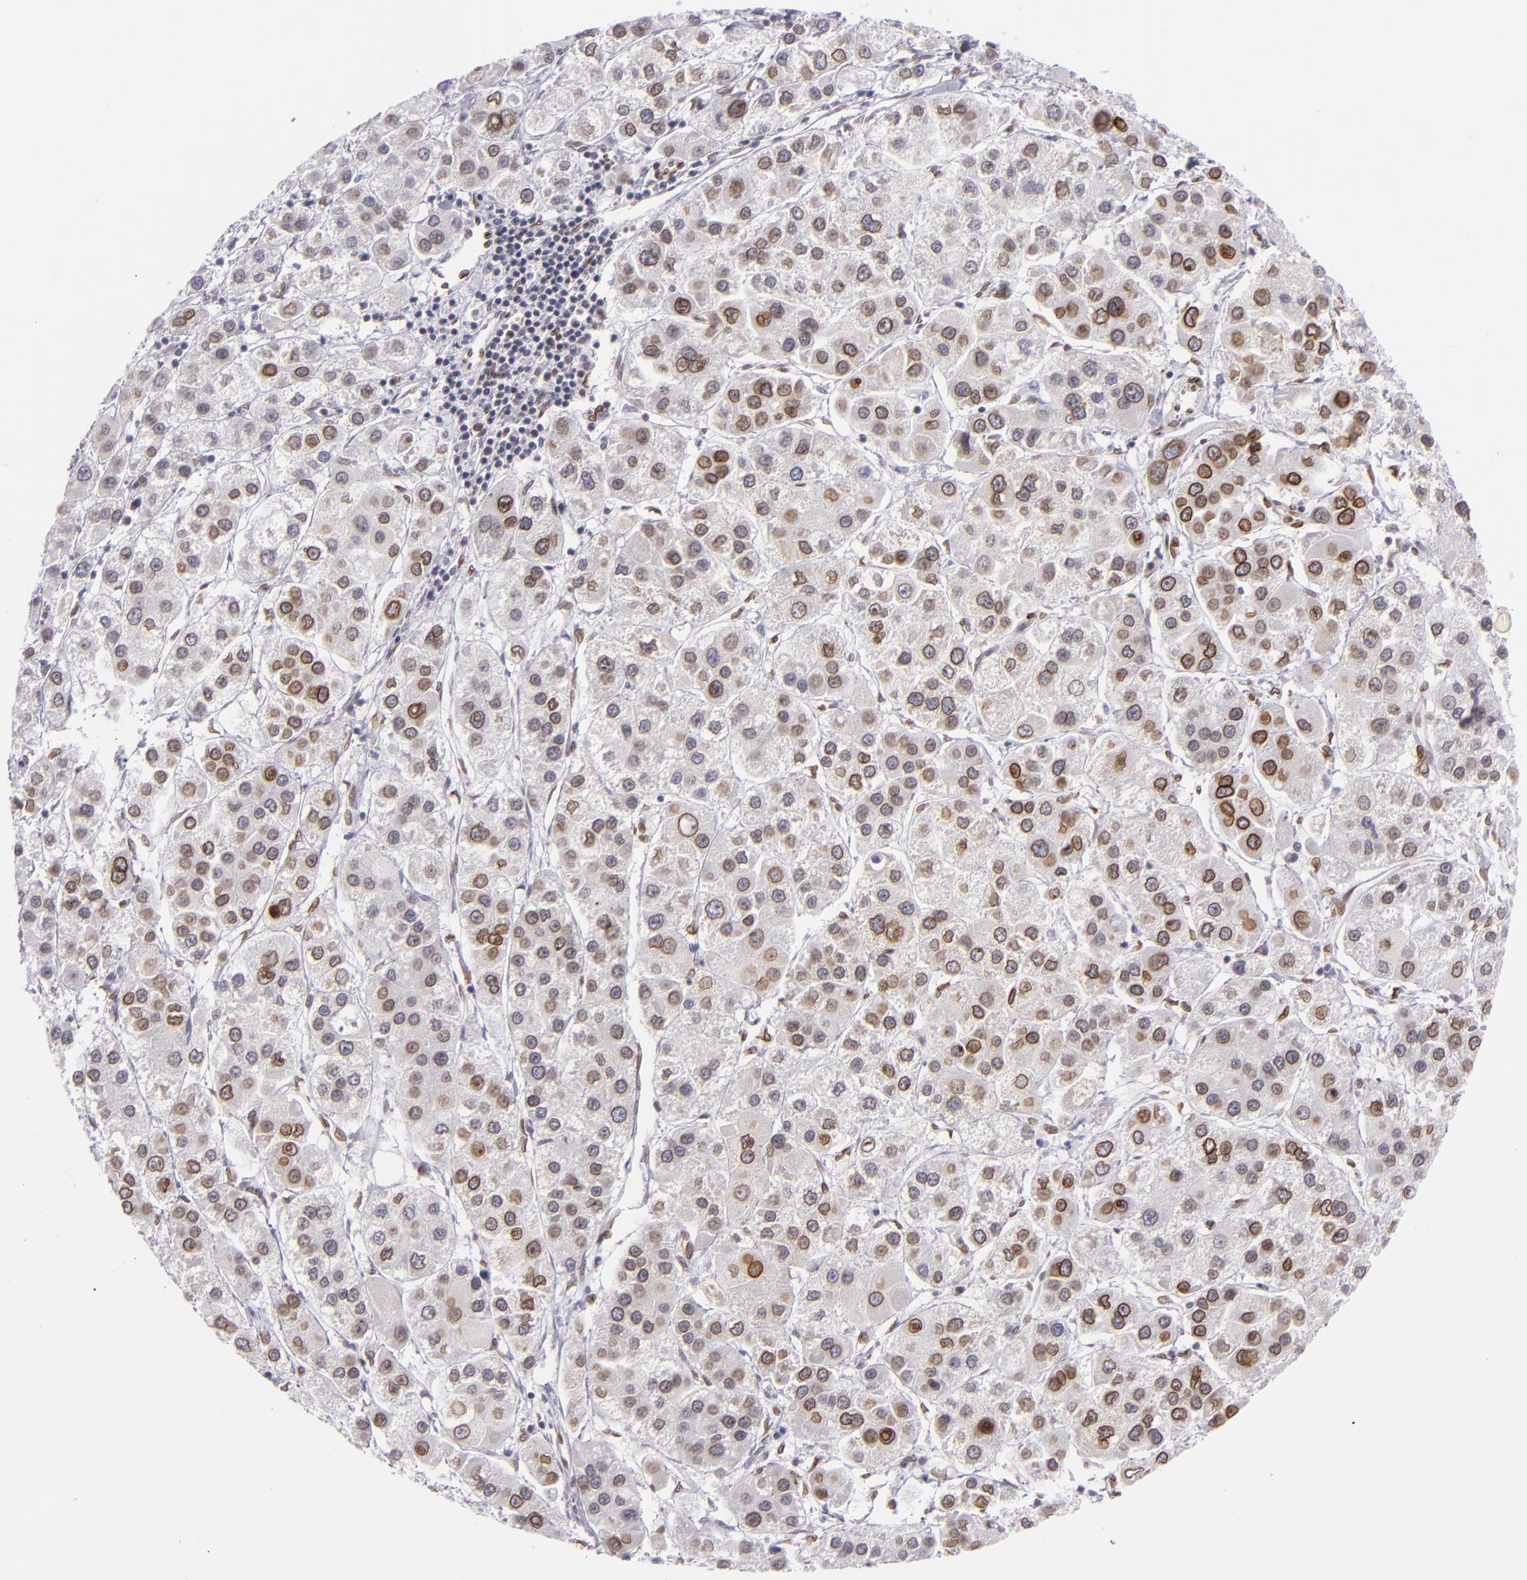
{"staining": {"intensity": "moderate", "quantity": "25%-75%", "location": "nuclear"}, "tissue": "liver cancer", "cell_type": "Tumor cells", "image_type": "cancer", "snomed": [{"axis": "morphology", "description": "Carcinoma, Hepatocellular, NOS"}, {"axis": "topography", "description": "Liver"}], "caption": "Protein positivity by immunohistochemistry shows moderate nuclear positivity in approximately 25%-75% of tumor cells in liver cancer.", "gene": "EMD", "patient": {"sex": "female", "age": 85}}